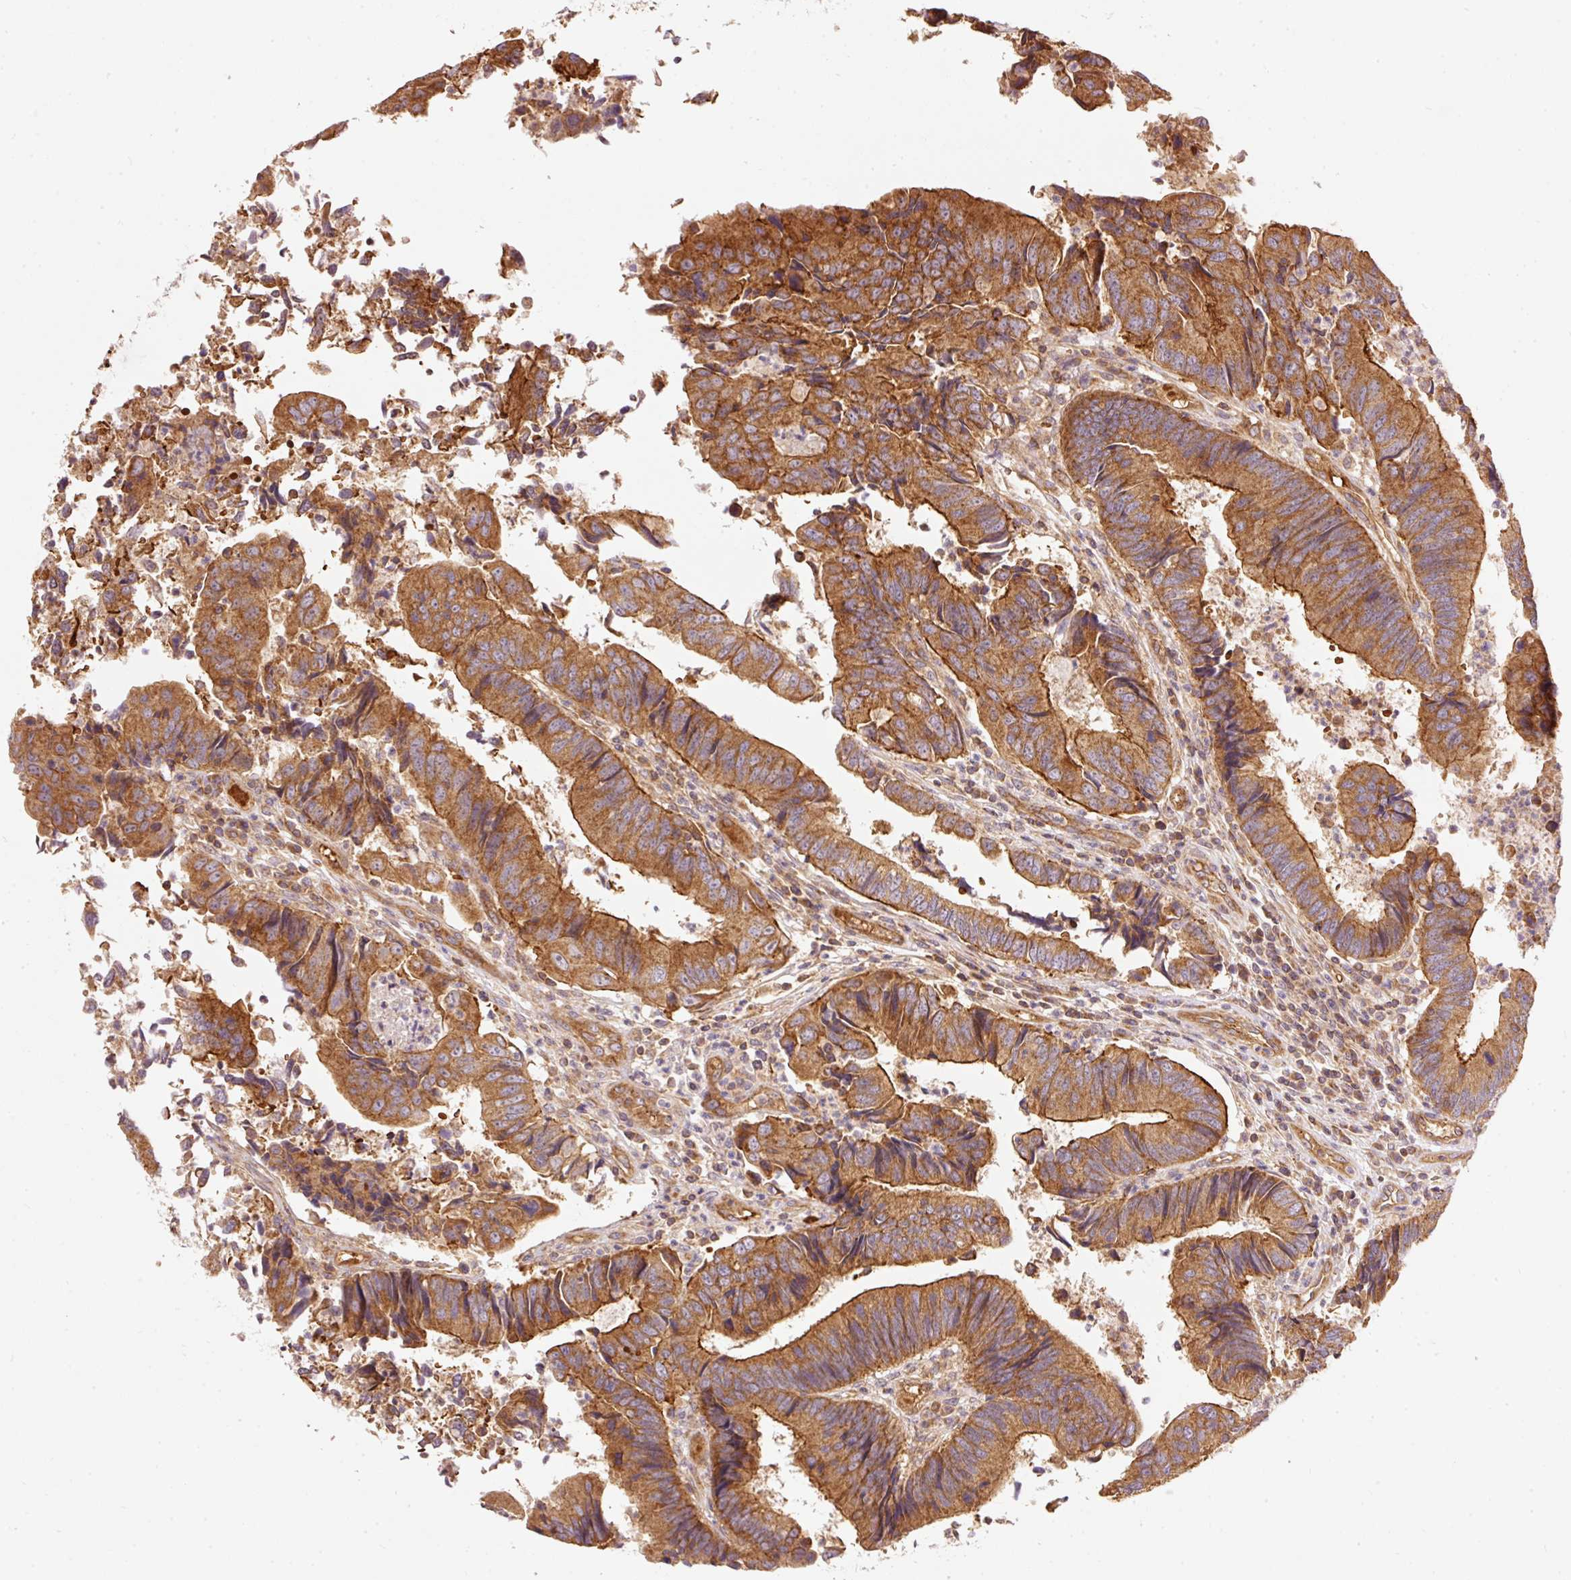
{"staining": {"intensity": "strong", "quantity": ">75%", "location": "cytoplasmic/membranous"}, "tissue": "colorectal cancer", "cell_type": "Tumor cells", "image_type": "cancer", "snomed": [{"axis": "morphology", "description": "Adenocarcinoma, NOS"}, {"axis": "topography", "description": "Colon"}], "caption": "DAB (3,3'-diaminobenzidine) immunohistochemical staining of colorectal adenocarcinoma shows strong cytoplasmic/membranous protein staining in about >75% of tumor cells. Nuclei are stained in blue.", "gene": "ADCY4", "patient": {"sex": "female", "age": 67}}